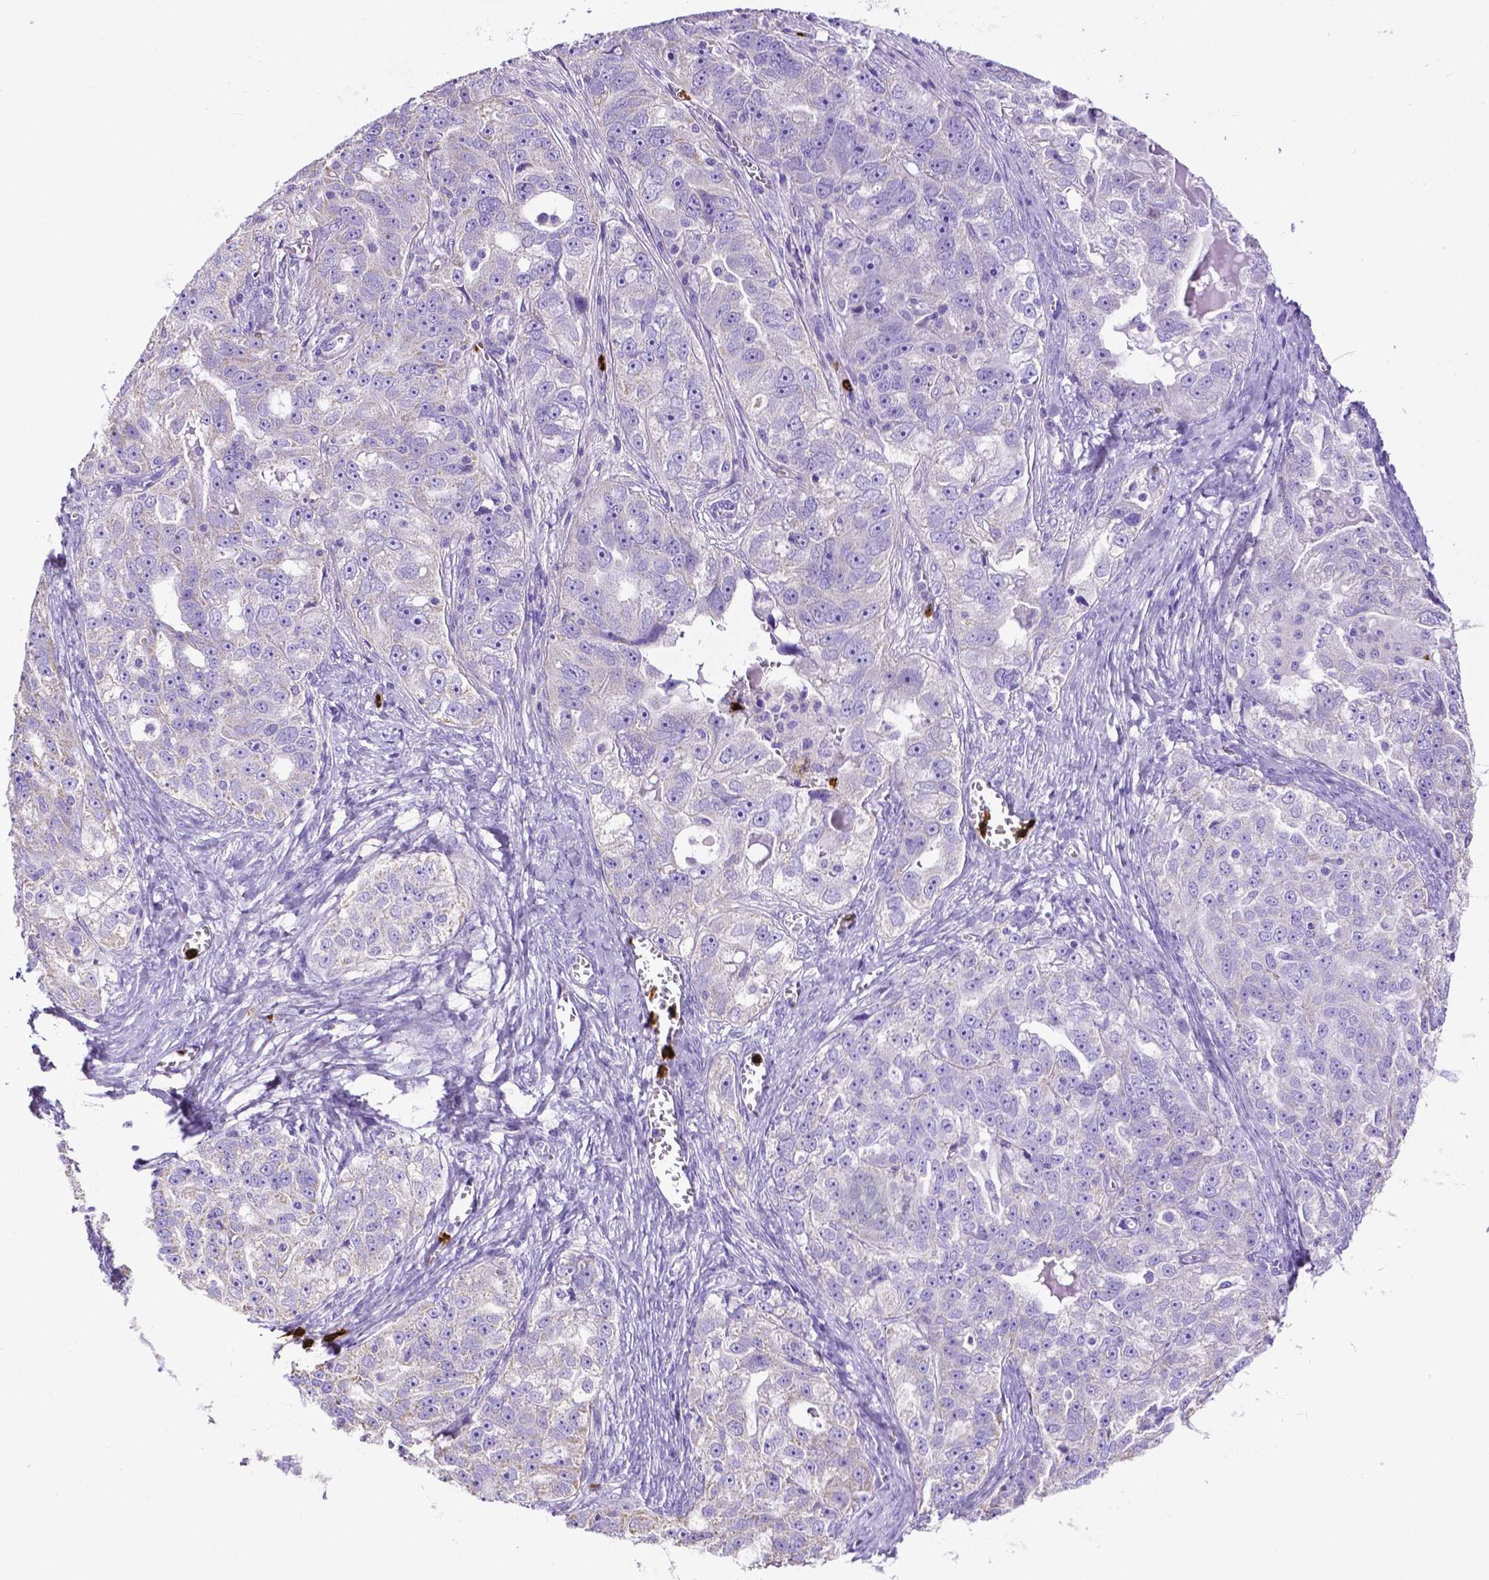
{"staining": {"intensity": "negative", "quantity": "none", "location": "none"}, "tissue": "ovarian cancer", "cell_type": "Tumor cells", "image_type": "cancer", "snomed": [{"axis": "morphology", "description": "Cystadenocarcinoma, serous, NOS"}, {"axis": "topography", "description": "Ovary"}], "caption": "The IHC image has no significant staining in tumor cells of ovarian cancer (serous cystadenocarcinoma) tissue. The staining was performed using DAB to visualize the protein expression in brown, while the nuclei were stained in blue with hematoxylin (Magnification: 20x).", "gene": "MMP9", "patient": {"sex": "female", "age": 51}}